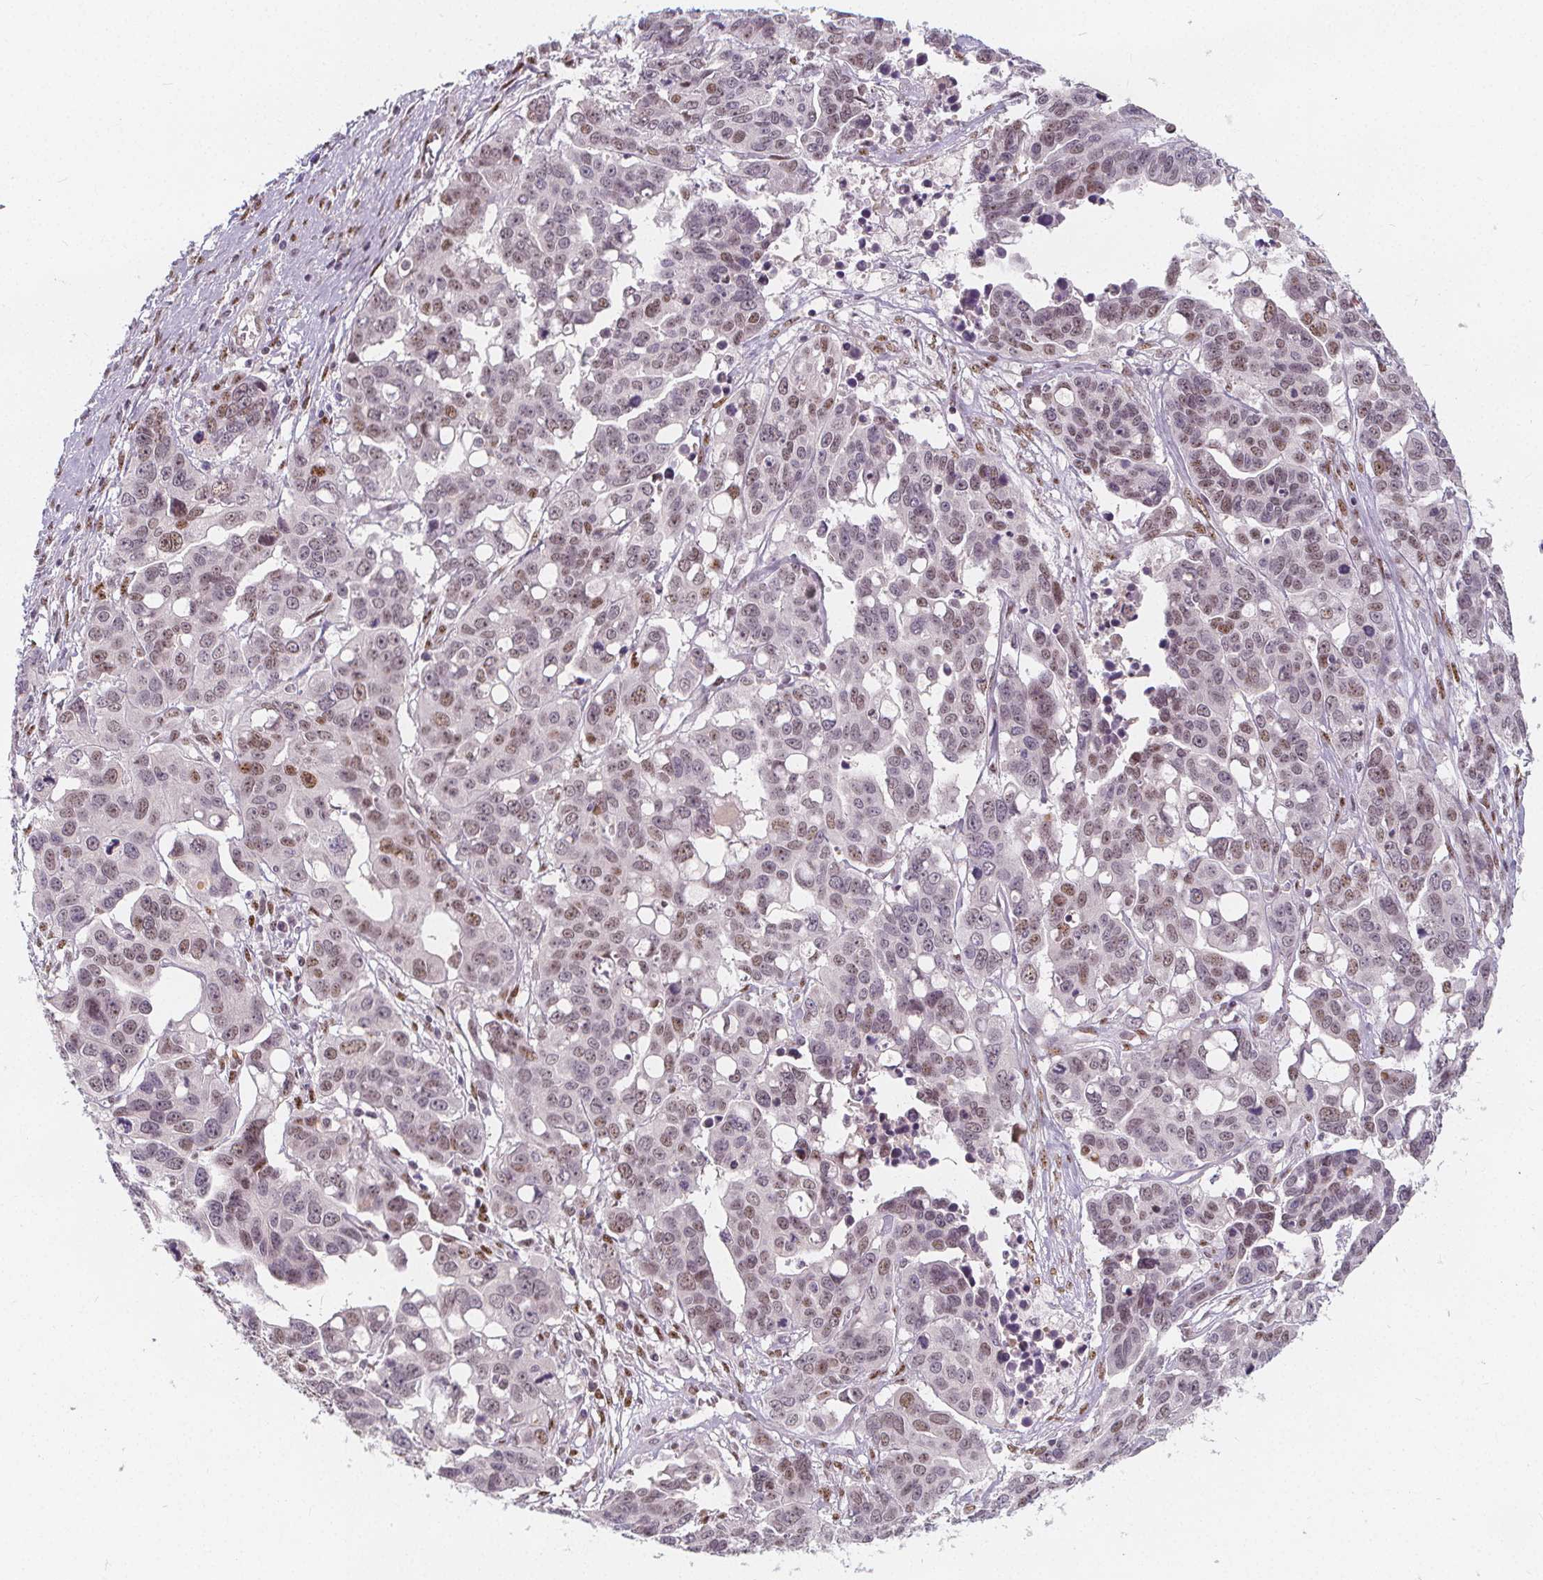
{"staining": {"intensity": "weak", "quantity": "<25%", "location": "nuclear"}, "tissue": "ovarian cancer", "cell_type": "Tumor cells", "image_type": "cancer", "snomed": [{"axis": "morphology", "description": "Carcinoma, endometroid"}, {"axis": "topography", "description": "Ovary"}], "caption": "This is an IHC histopathology image of ovarian endometroid carcinoma. There is no expression in tumor cells.", "gene": "DRC3", "patient": {"sex": "female", "age": 78}}